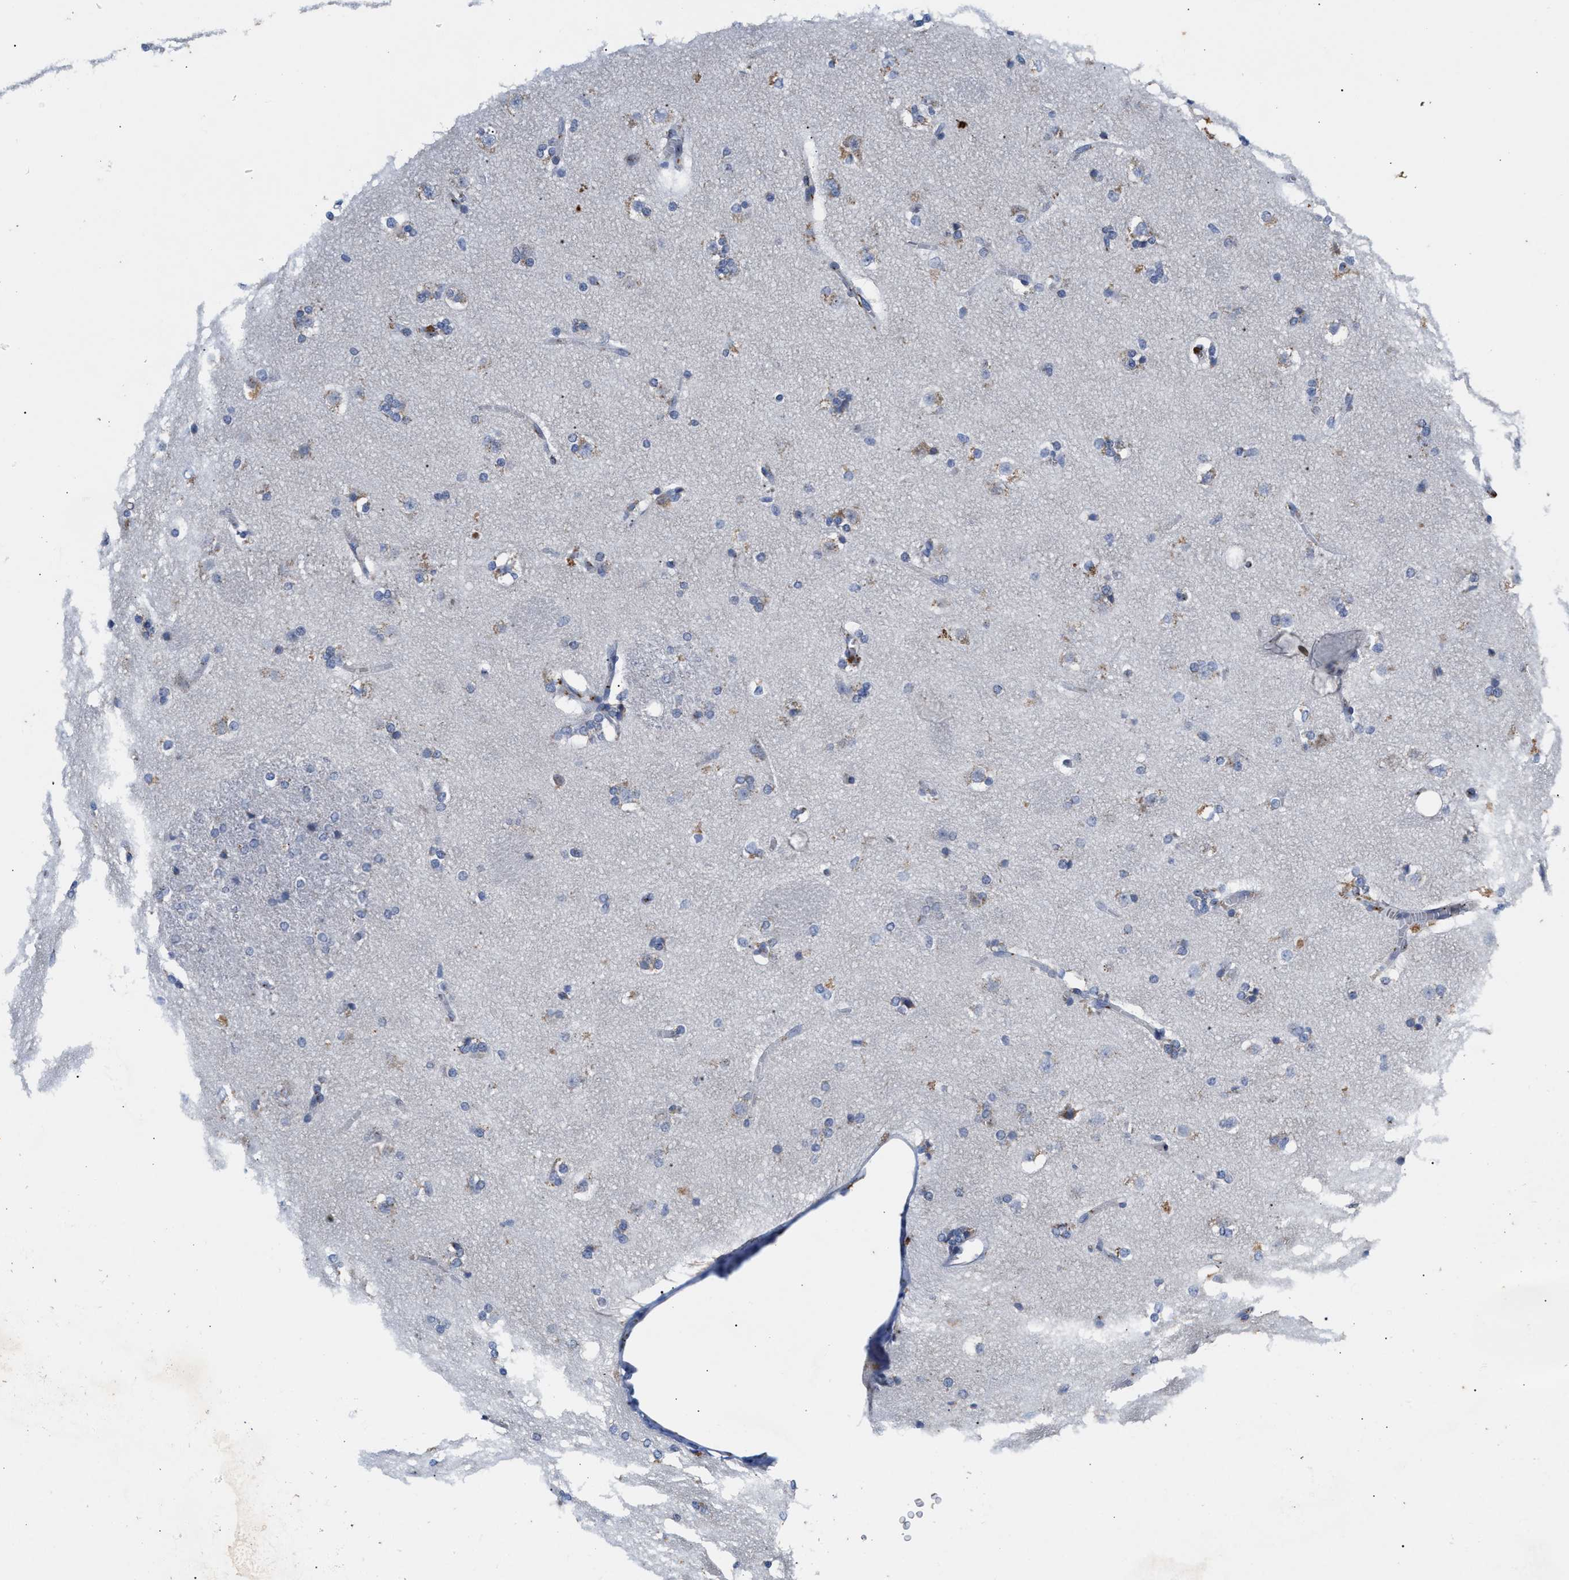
{"staining": {"intensity": "moderate", "quantity": "<25%", "location": "cytoplasmic/membranous"}, "tissue": "caudate", "cell_type": "Glial cells", "image_type": "normal", "snomed": [{"axis": "morphology", "description": "Normal tissue, NOS"}, {"axis": "topography", "description": "Lateral ventricle wall"}], "caption": "Protein staining demonstrates moderate cytoplasmic/membranous expression in approximately <25% of glial cells in unremarkable caudate. (DAB IHC, brown staining for protein, blue staining for nuclei).", "gene": "CCL2", "patient": {"sex": "female", "age": 19}}